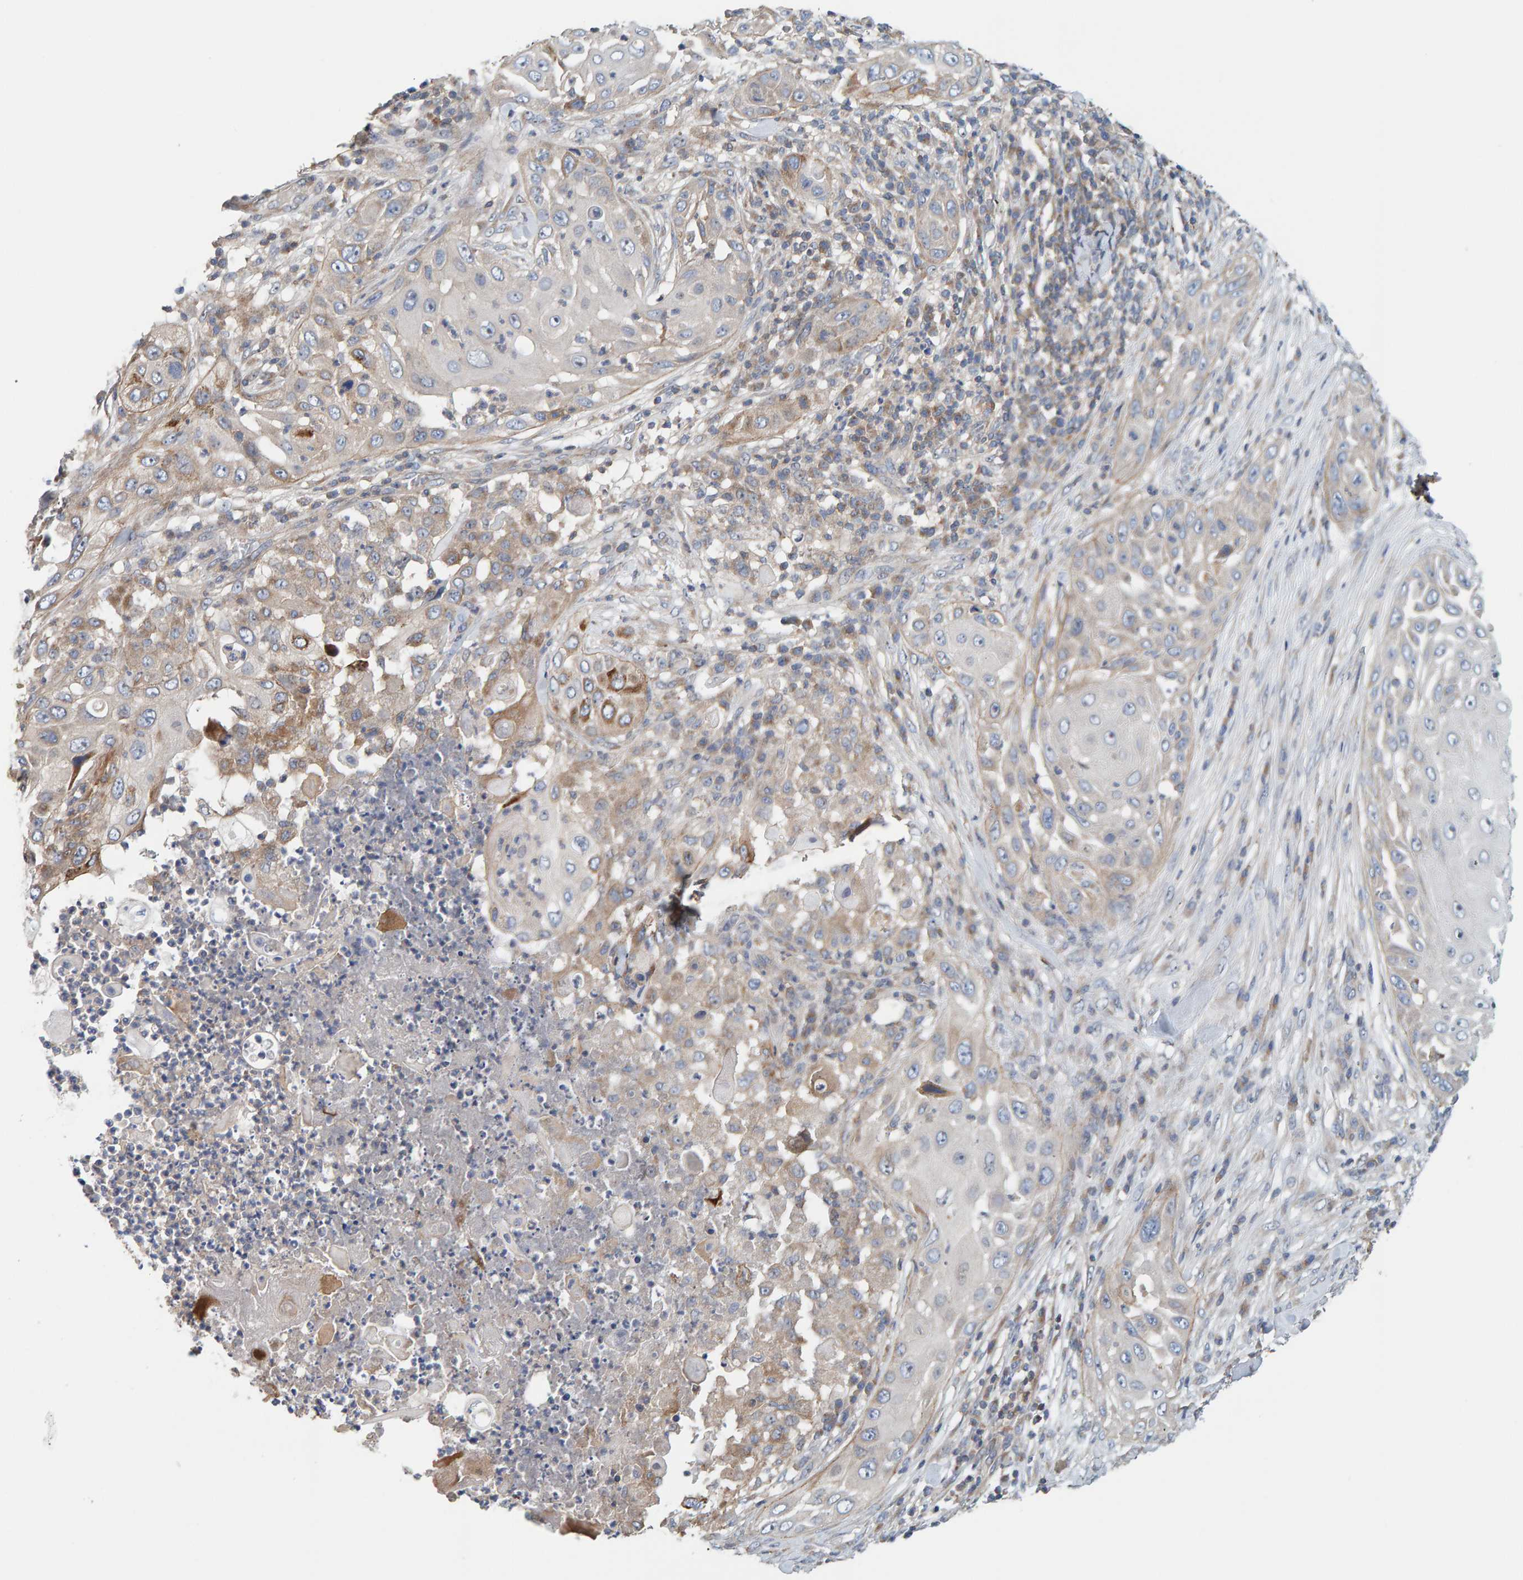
{"staining": {"intensity": "weak", "quantity": "<25%", "location": "cytoplasmic/membranous"}, "tissue": "skin cancer", "cell_type": "Tumor cells", "image_type": "cancer", "snomed": [{"axis": "morphology", "description": "Squamous cell carcinoma, NOS"}, {"axis": "topography", "description": "Skin"}], "caption": "High power microscopy image of an immunohistochemistry histopathology image of skin cancer, revealing no significant positivity in tumor cells. (Stains: DAB (3,3'-diaminobenzidine) IHC with hematoxylin counter stain, Microscopy: brightfield microscopy at high magnification).", "gene": "CCM2", "patient": {"sex": "female", "age": 44}}